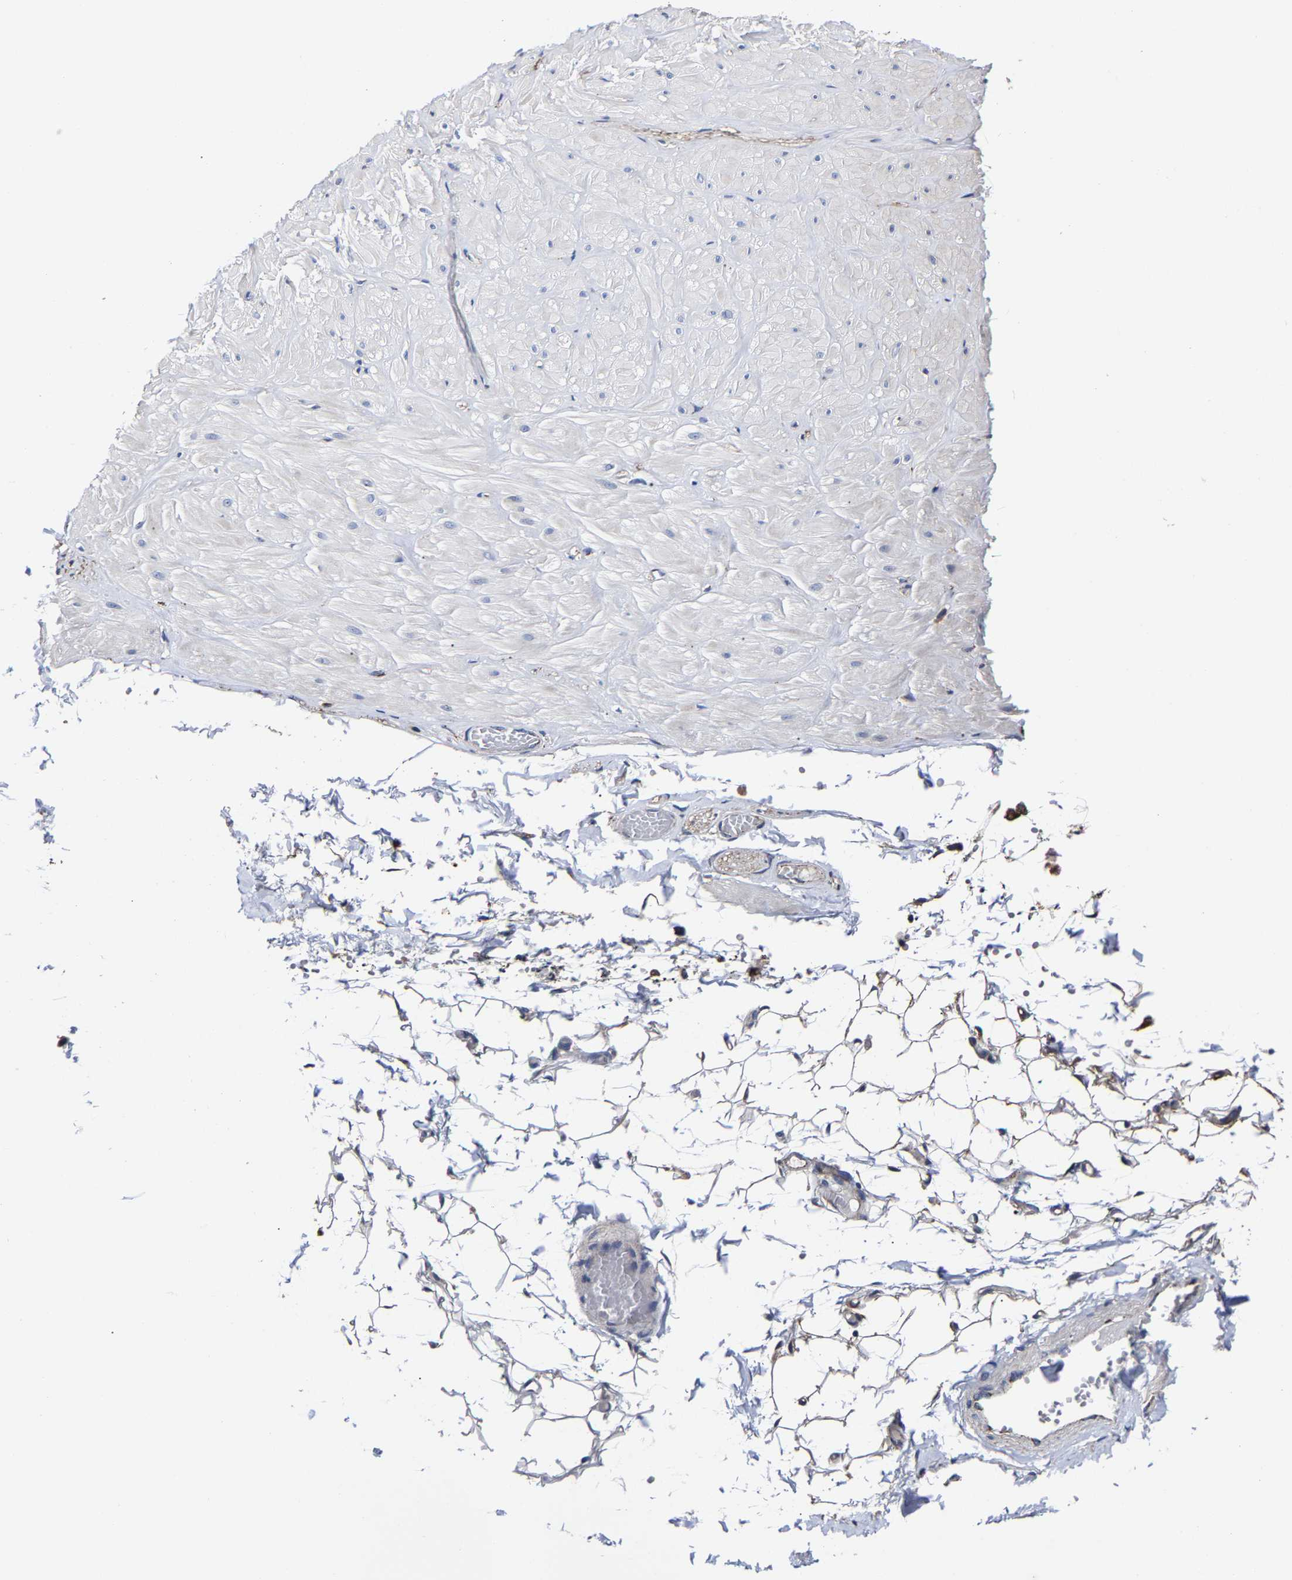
{"staining": {"intensity": "weak", "quantity": ">75%", "location": "cytoplasmic/membranous"}, "tissue": "adipose tissue", "cell_type": "Adipocytes", "image_type": "normal", "snomed": [{"axis": "morphology", "description": "Normal tissue, NOS"}, {"axis": "topography", "description": "Adipose tissue"}, {"axis": "topography", "description": "Vascular tissue"}, {"axis": "topography", "description": "Peripheral nerve tissue"}], "caption": "An image of human adipose tissue stained for a protein shows weak cytoplasmic/membranous brown staining in adipocytes. The staining is performed using DAB brown chromogen to label protein expression. The nuclei are counter-stained blue using hematoxylin.", "gene": "AASS", "patient": {"sex": "male", "age": 25}}